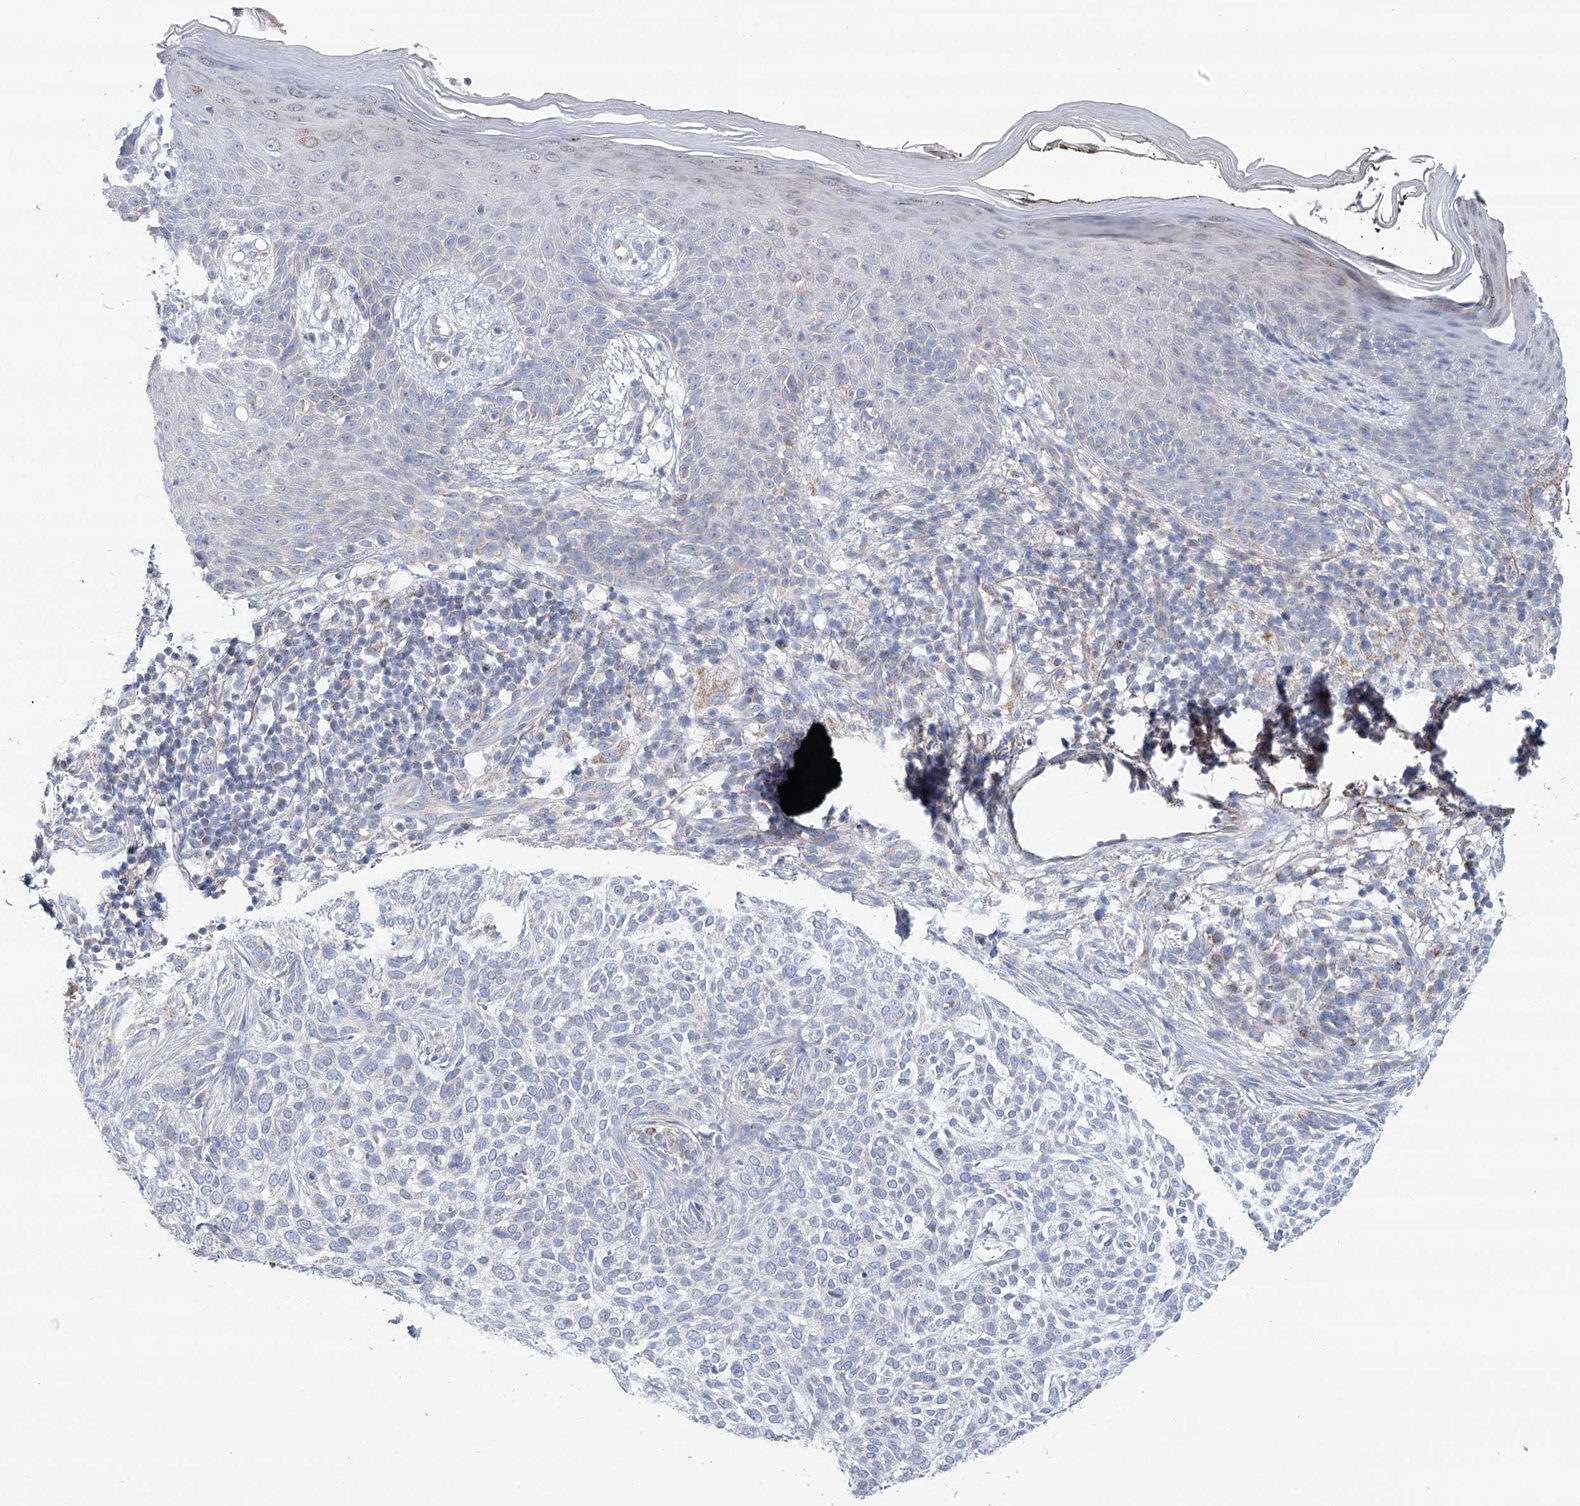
{"staining": {"intensity": "negative", "quantity": "none", "location": "none"}, "tissue": "skin cancer", "cell_type": "Tumor cells", "image_type": "cancer", "snomed": [{"axis": "morphology", "description": "Basal cell carcinoma"}, {"axis": "topography", "description": "Skin"}], "caption": "High power microscopy histopathology image of an immunohistochemistry micrograph of skin basal cell carcinoma, revealing no significant staining in tumor cells.", "gene": "SNX7", "patient": {"sex": "female", "age": 64}}